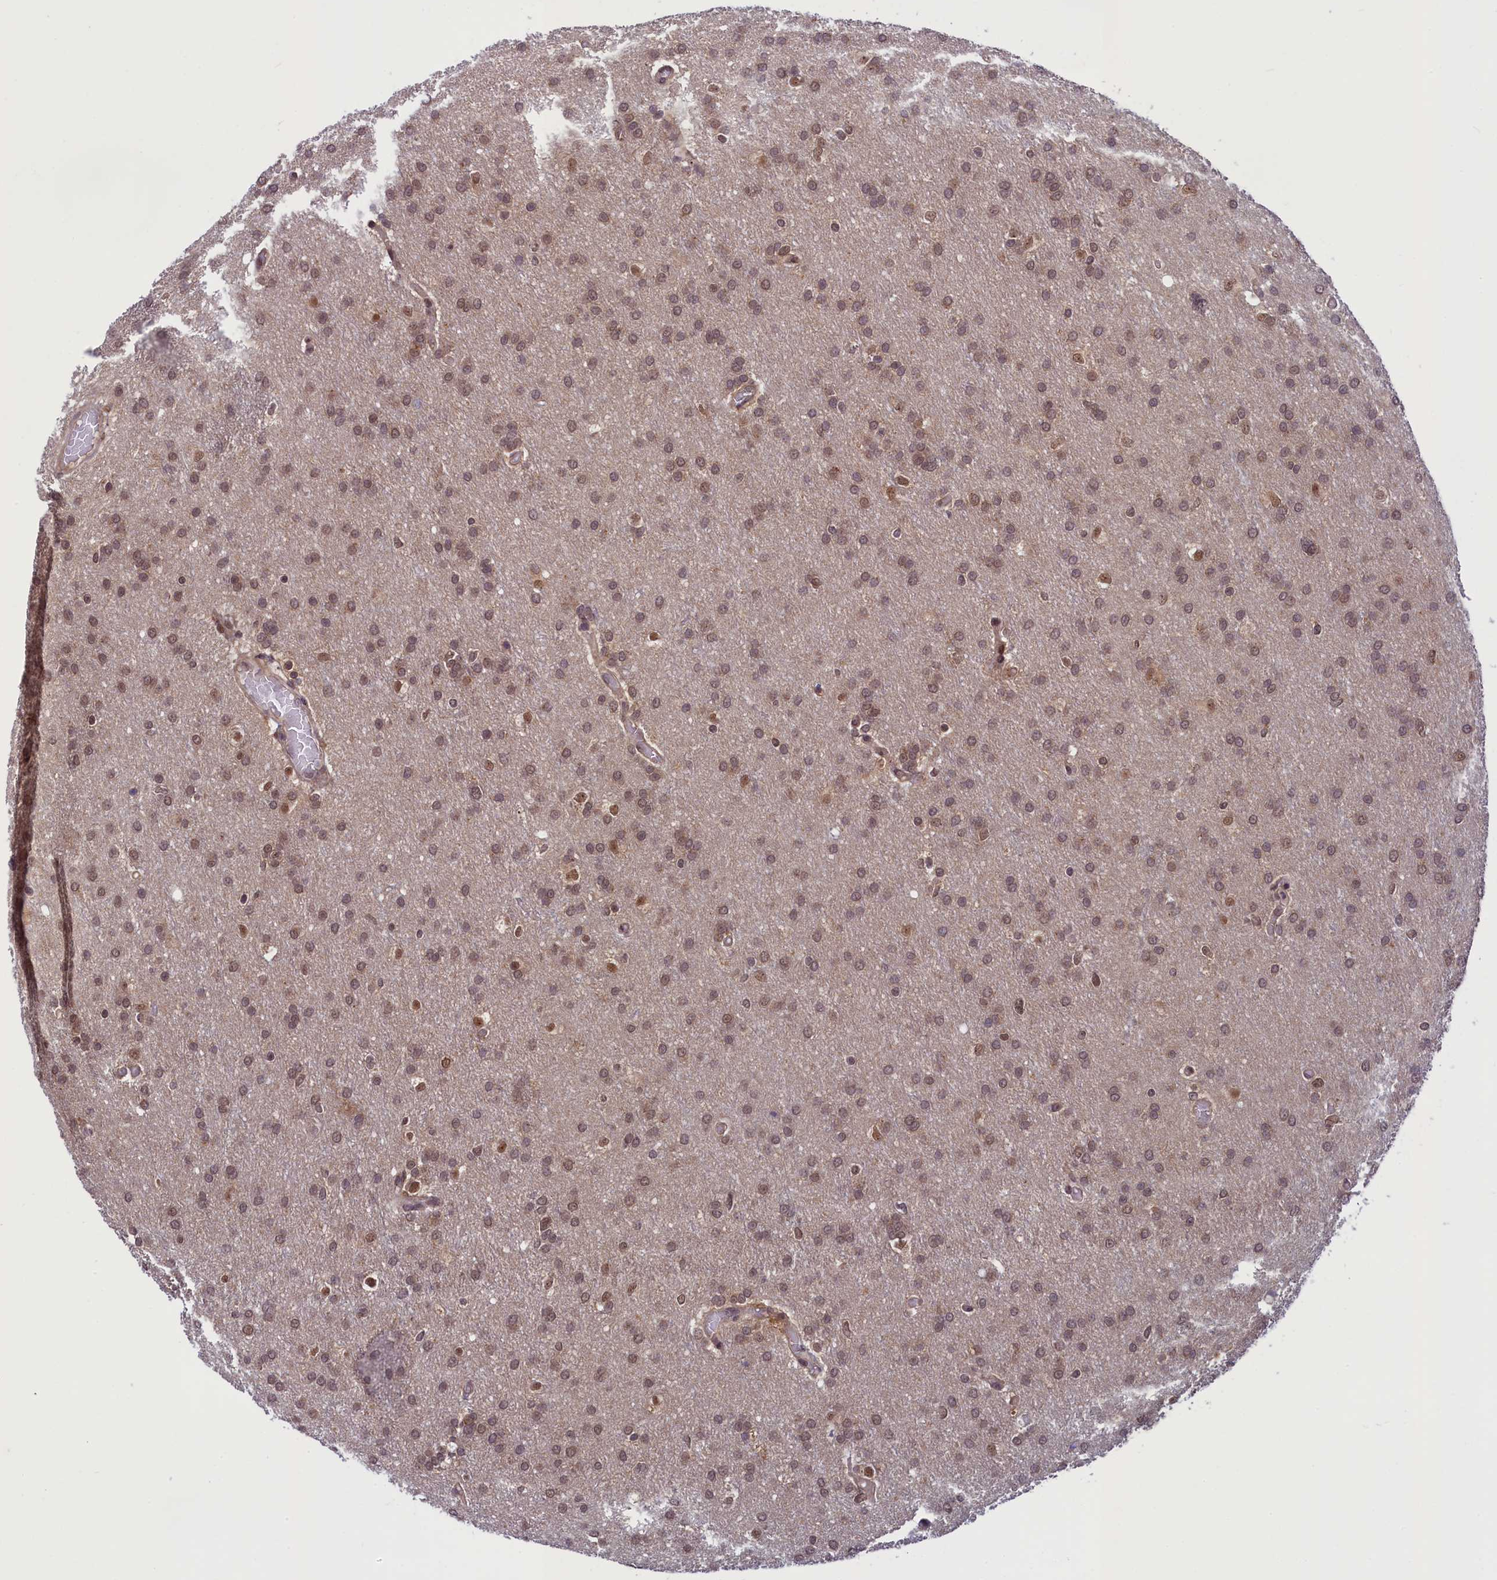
{"staining": {"intensity": "moderate", "quantity": "<25%", "location": "nuclear"}, "tissue": "glioma", "cell_type": "Tumor cells", "image_type": "cancer", "snomed": [{"axis": "morphology", "description": "Glioma, malignant, High grade"}, {"axis": "topography", "description": "Cerebral cortex"}], "caption": "A low amount of moderate nuclear staining is present in about <25% of tumor cells in malignant glioma (high-grade) tissue.", "gene": "SLC7A6OS", "patient": {"sex": "female", "age": 36}}